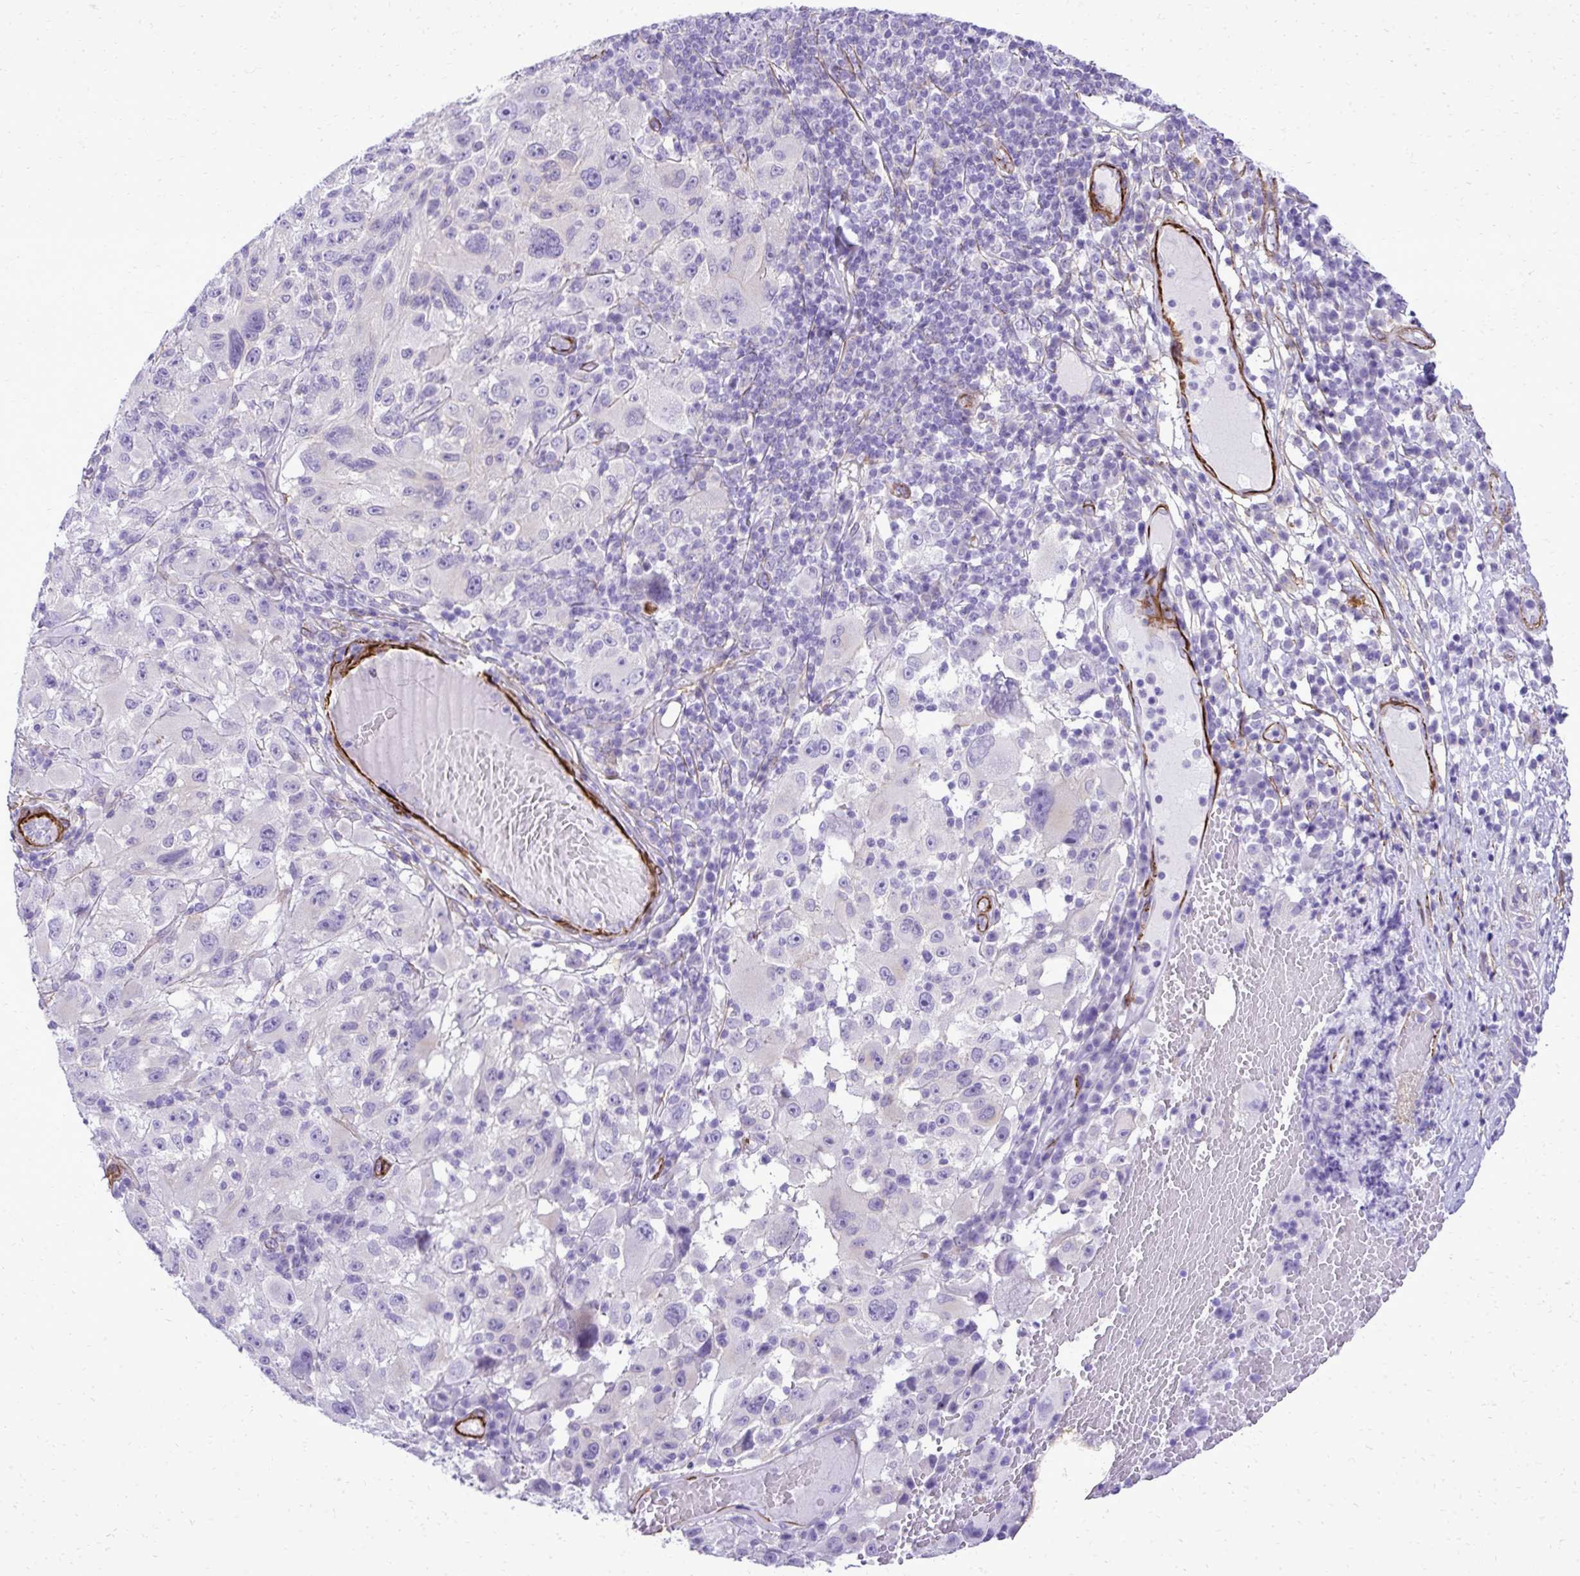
{"staining": {"intensity": "negative", "quantity": "none", "location": "none"}, "tissue": "melanoma", "cell_type": "Tumor cells", "image_type": "cancer", "snomed": [{"axis": "morphology", "description": "Malignant melanoma, NOS"}, {"axis": "topography", "description": "Skin"}], "caption": "Tumor cells are negative for brown protein staining in melanoma.", "gene": "PITPNM3", "patient": {"sex": "female", "age": 71}}